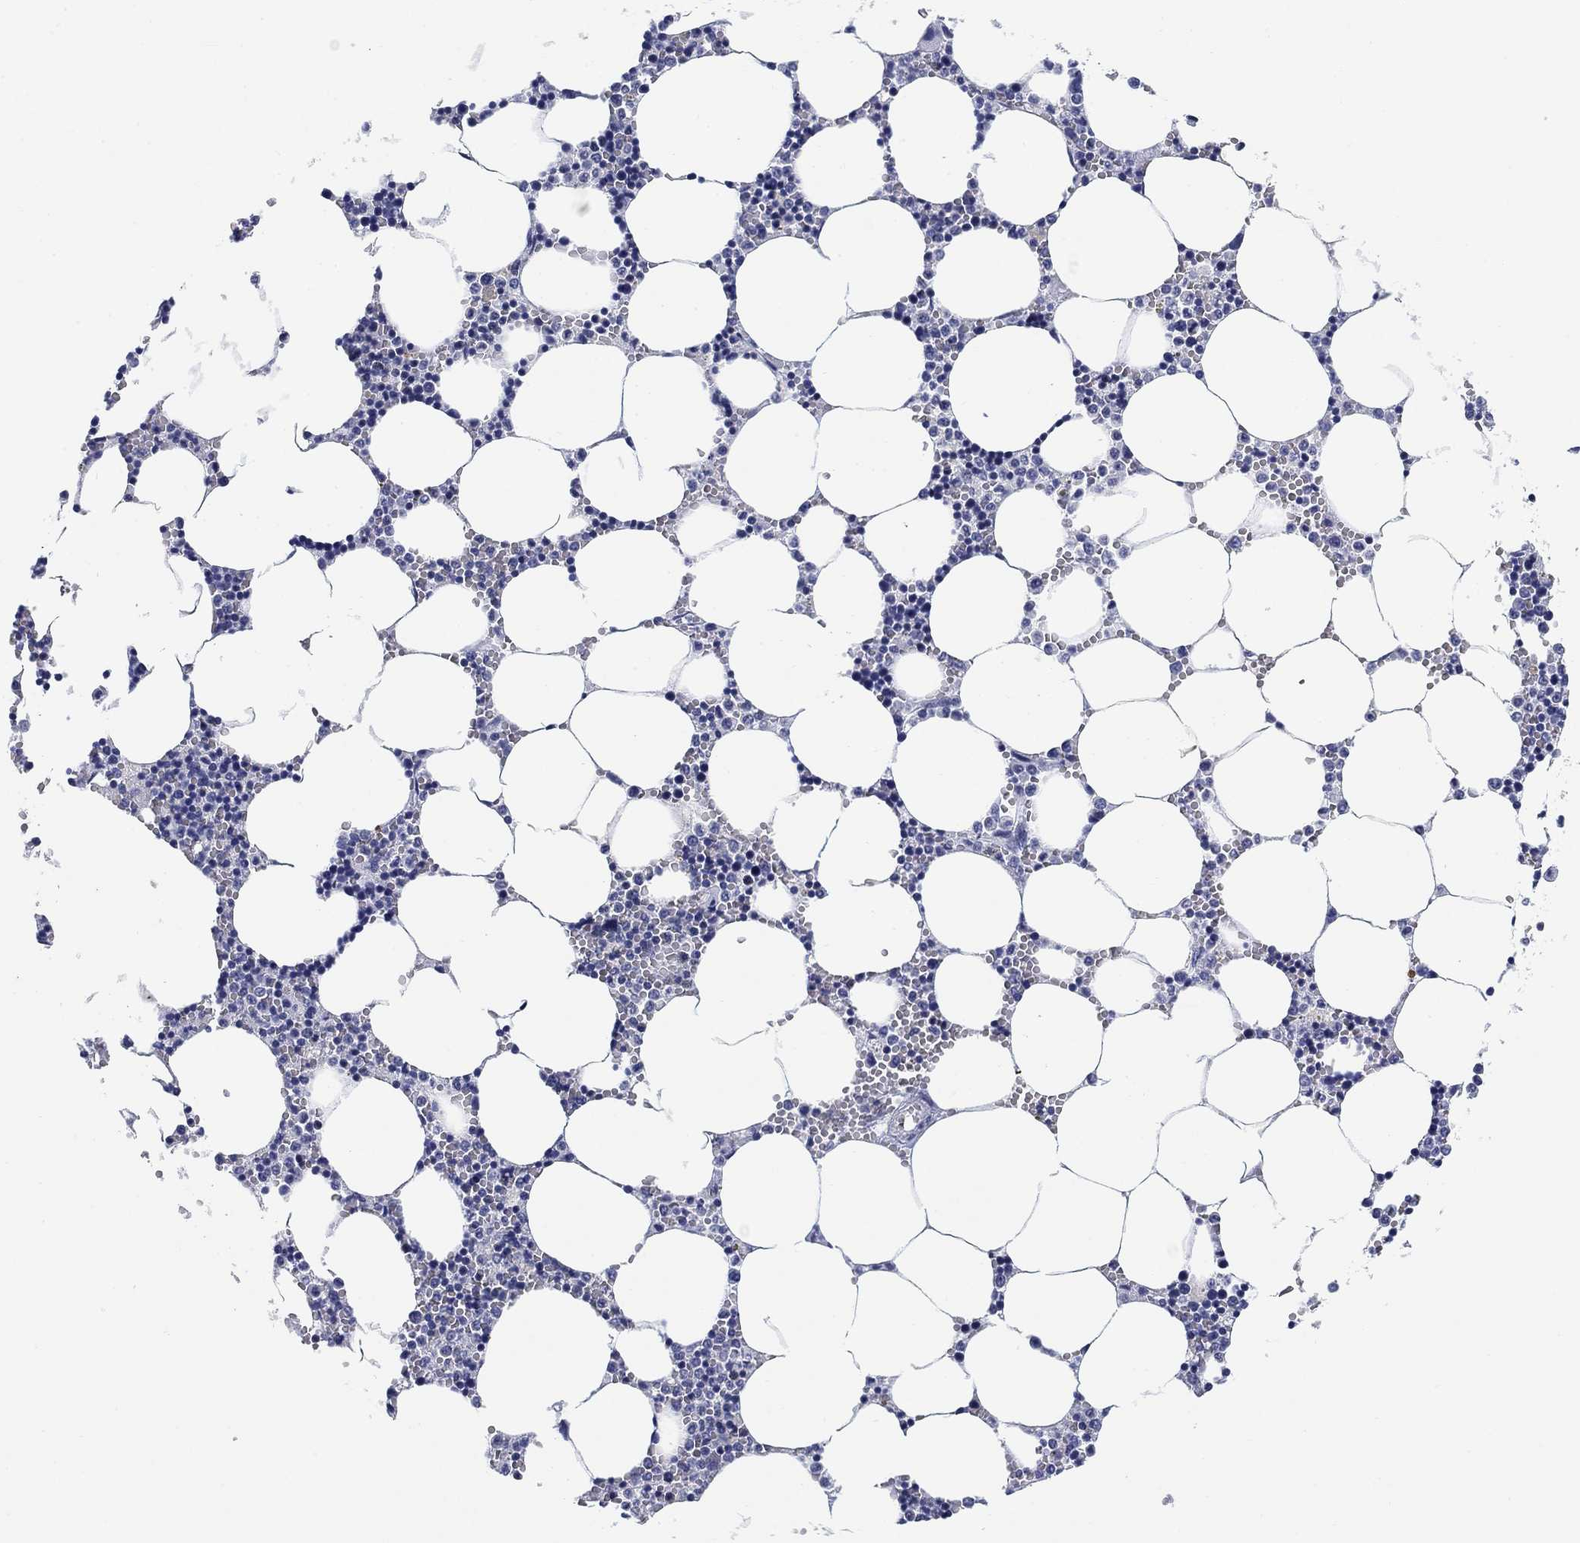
{"staining": {"intensity": "negative", "quantity": "none", "location": "none"}, "tissue": "bone marrow", "cell_type": "Hematopoietic cells", "image_type": "normal", "snomed": [{"axis": "morphology", "description": "Normal tissue, NOS"}, {"axis": "topography", "description": "Bone marrow"}], "caption": "High power microscopy histopathology image of an IHC photomicrograph of normal bone marrow, revealing no significant positivity in hematopoietic cells.", "gene": "CLUL1", "patient": {"sex": "female", "age": 64}}